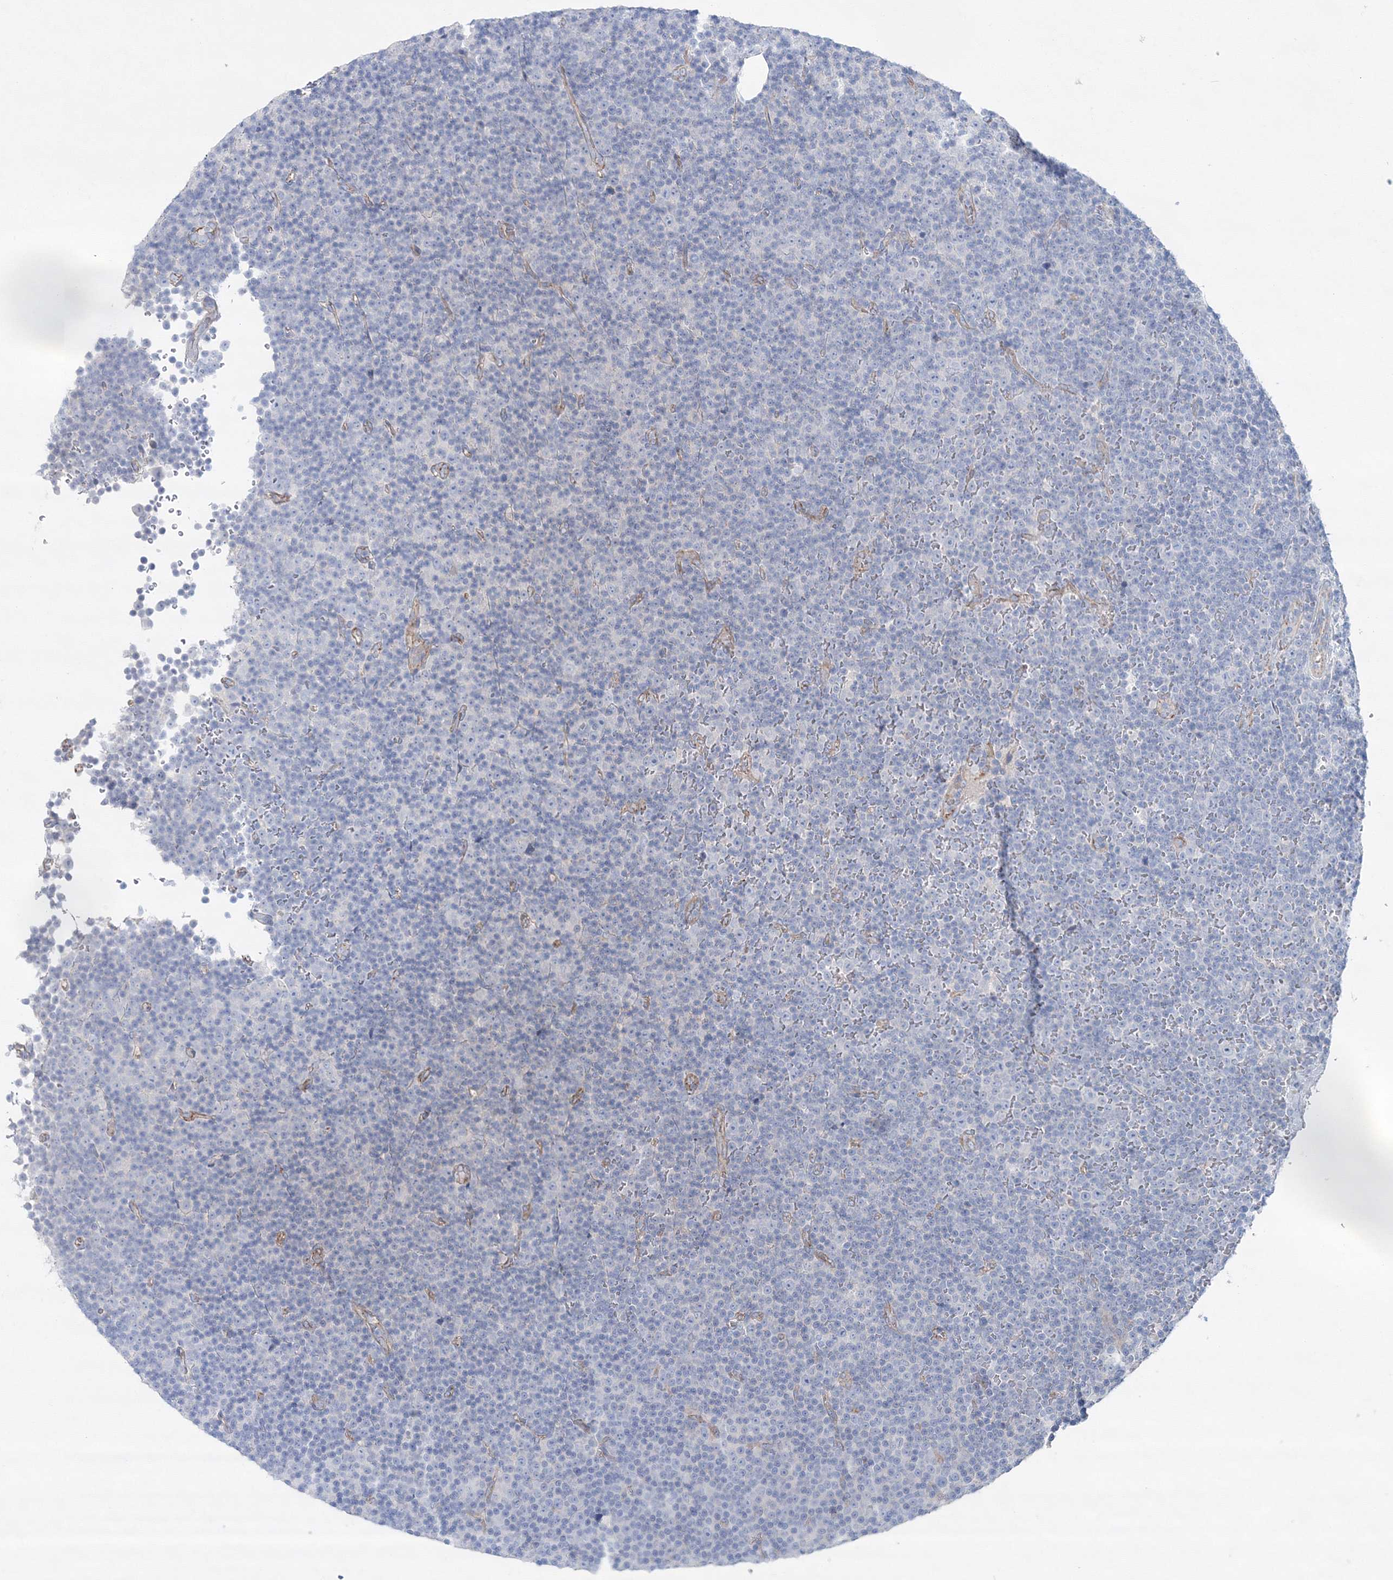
{"staining": {"intensity": "negative", "quantity": "none", "location": "none"}, "tissue": "lymphoma", "cell_type": "Tumor cells", "image_type": "cancer", "snomed": [{"axis": "morphology", "description": "Malignant lymphoma, non-Hodgkin's type, Low grade"}, {"axis": "topography", "description": "Lymph node"}], "caption": "A high-resolution image shows immunohistochemistry (IHC) staining of lymphoma, which exhibits no significant positivity in tumor cells.", "gene": "NAA40", "patient": {"sex": "female", "age": 67}}